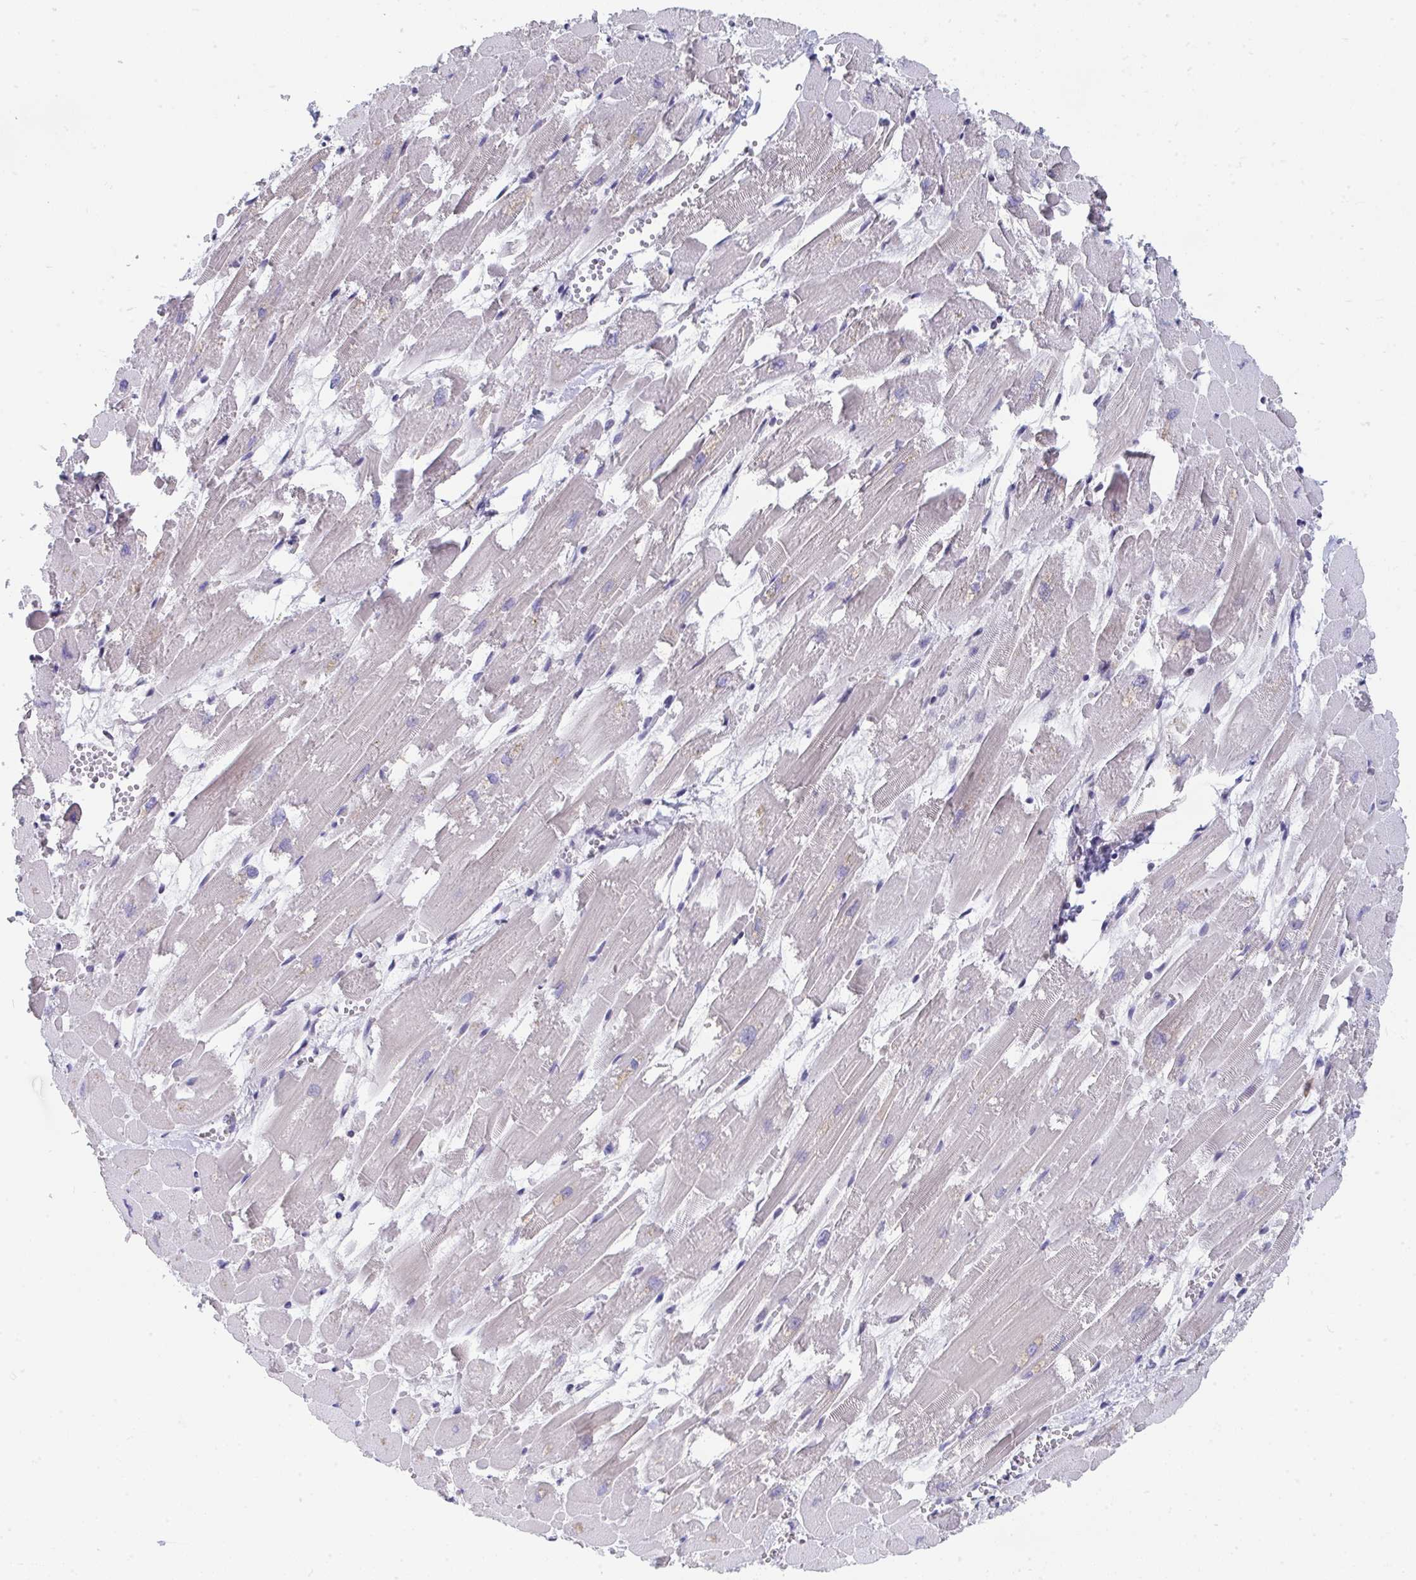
{"staining": {"intensity": "negative", "quantity": "none", "location": "none"}, "tissue": "heart muscle", "cell_type": "Cardiomyocytes", "image_type": "normal", "snomed": [{"axis": "morphology", "description": "Normal tissue, NOS"}, {"axis": "topography", "description": "Heart"}], "caption": "IHC of normal heart muscle displays no expression in cardiomyocytes.", "gene": "JDP2", "patient": {"sex": "female", "age": 52}}